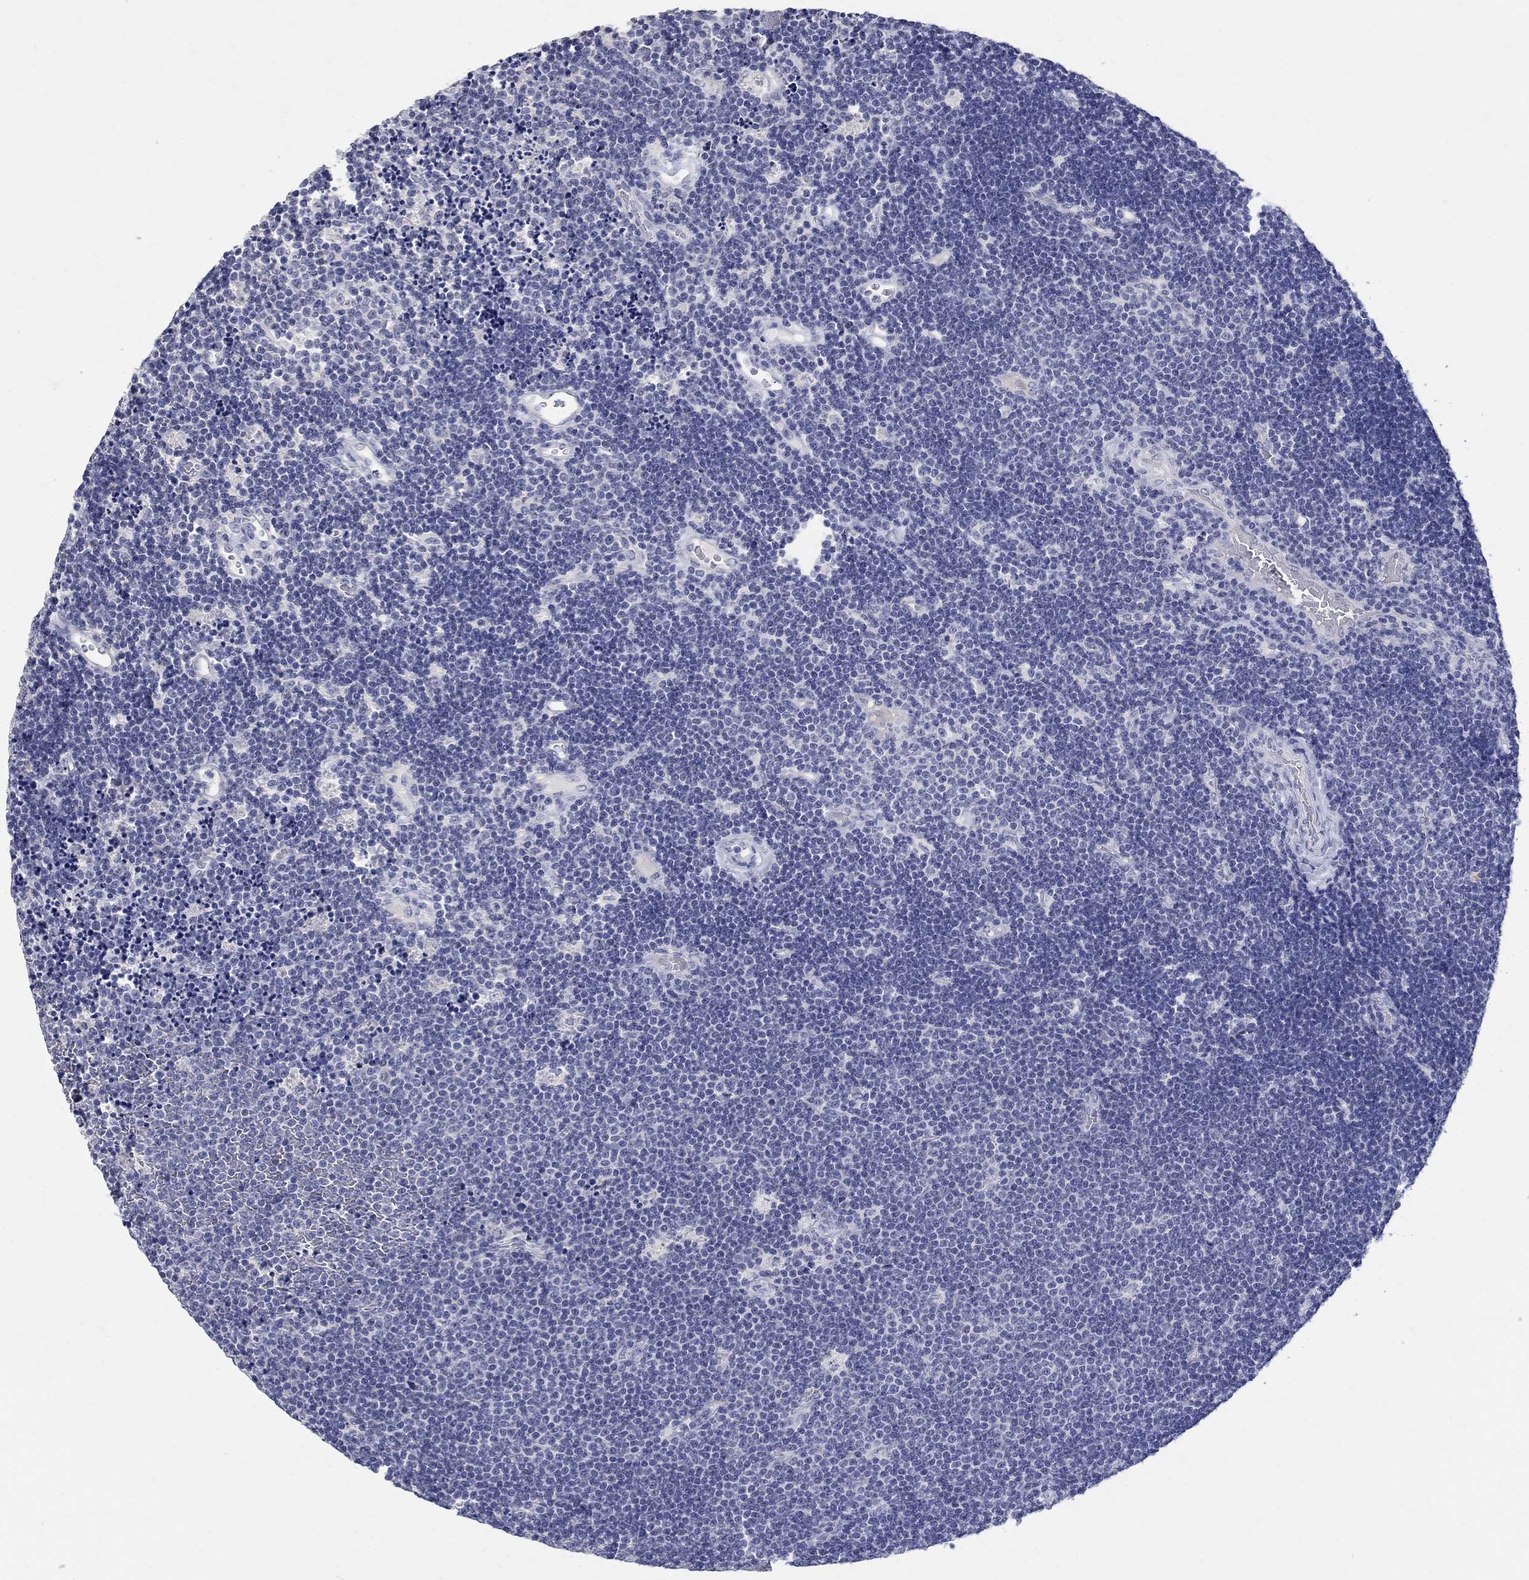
{"staining": {"intensity": "negative", "quantity": "none", "location": "none"}, "tissue": "lymphoma", "cell_type": "Tumor cells", "image_type": "cancer", "snomed": [{"axis": "morphology", "description": "Malignant lymphoma, non-Hodgkin's type, Low grade"}, {"axis": "topography", "description": "Brain"}], "caption": "Histopathology image shows no significant protein expression in tumor cells of lymphoma.", "gene": "SOX2", "patient": {"sex": "female", "age": 66}}